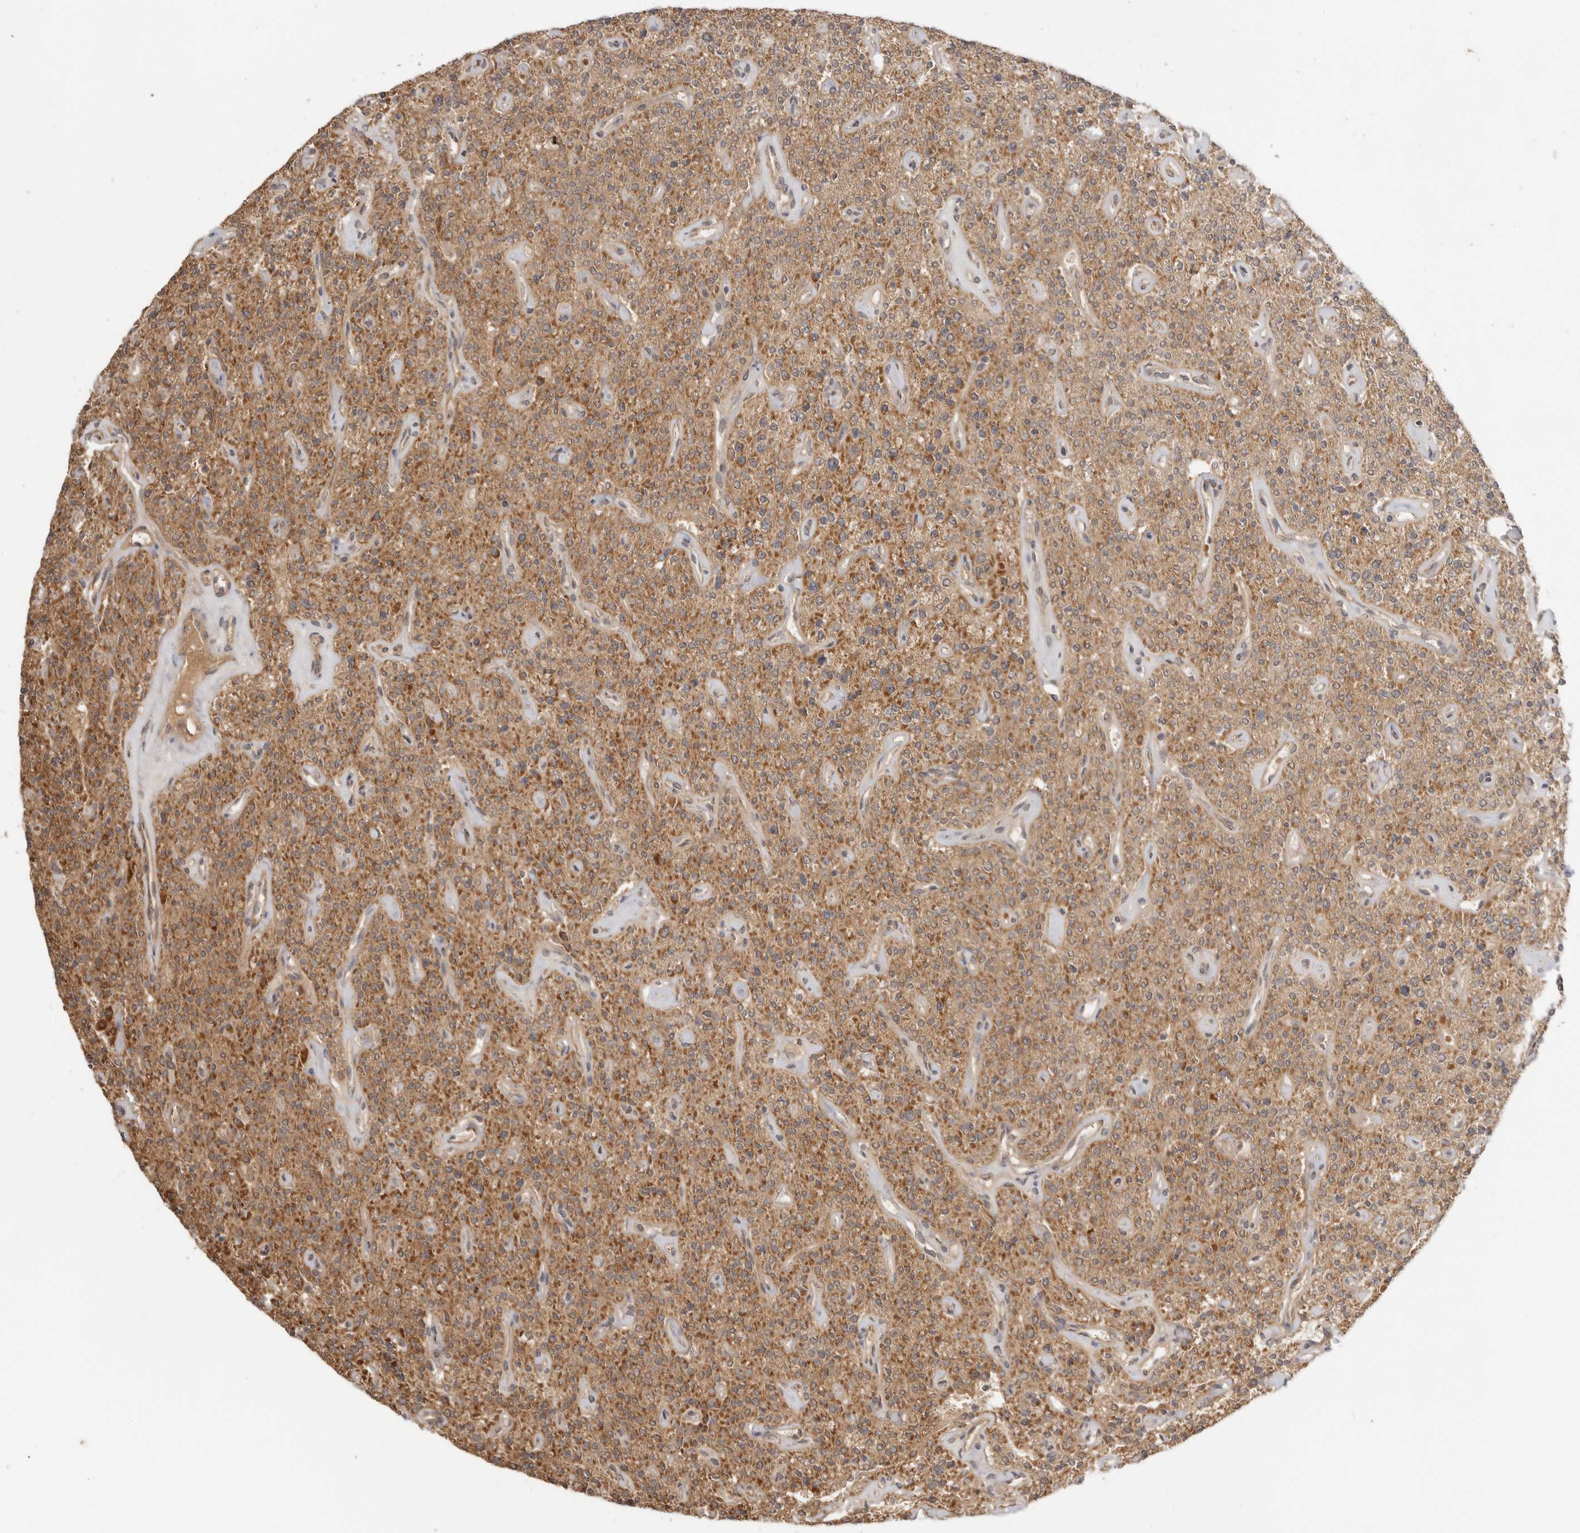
{"staining": {"intensity": "strong", "quantity": ">75%", "location": "cytoplasmic/membranous"}, "tissue": "parathyroid gland", "cell_type": "Glandular cells", "image_type": "normal", "snomed": [{"axis": "morphology", "description": "Normal tissue, NOS"}, {"axis": "topography", "description": "Parathyroid gland"}], "caption": "Immunohistochemistry (IHC) image of normal human parathyroid gland stained for a protein (brown), which reveals high levels of strong cytoplasmic/membranous staining in approximately >75% of glandular cells.", "gene": "CLDN12", "patient": {"sex": "male", "age": 46}}